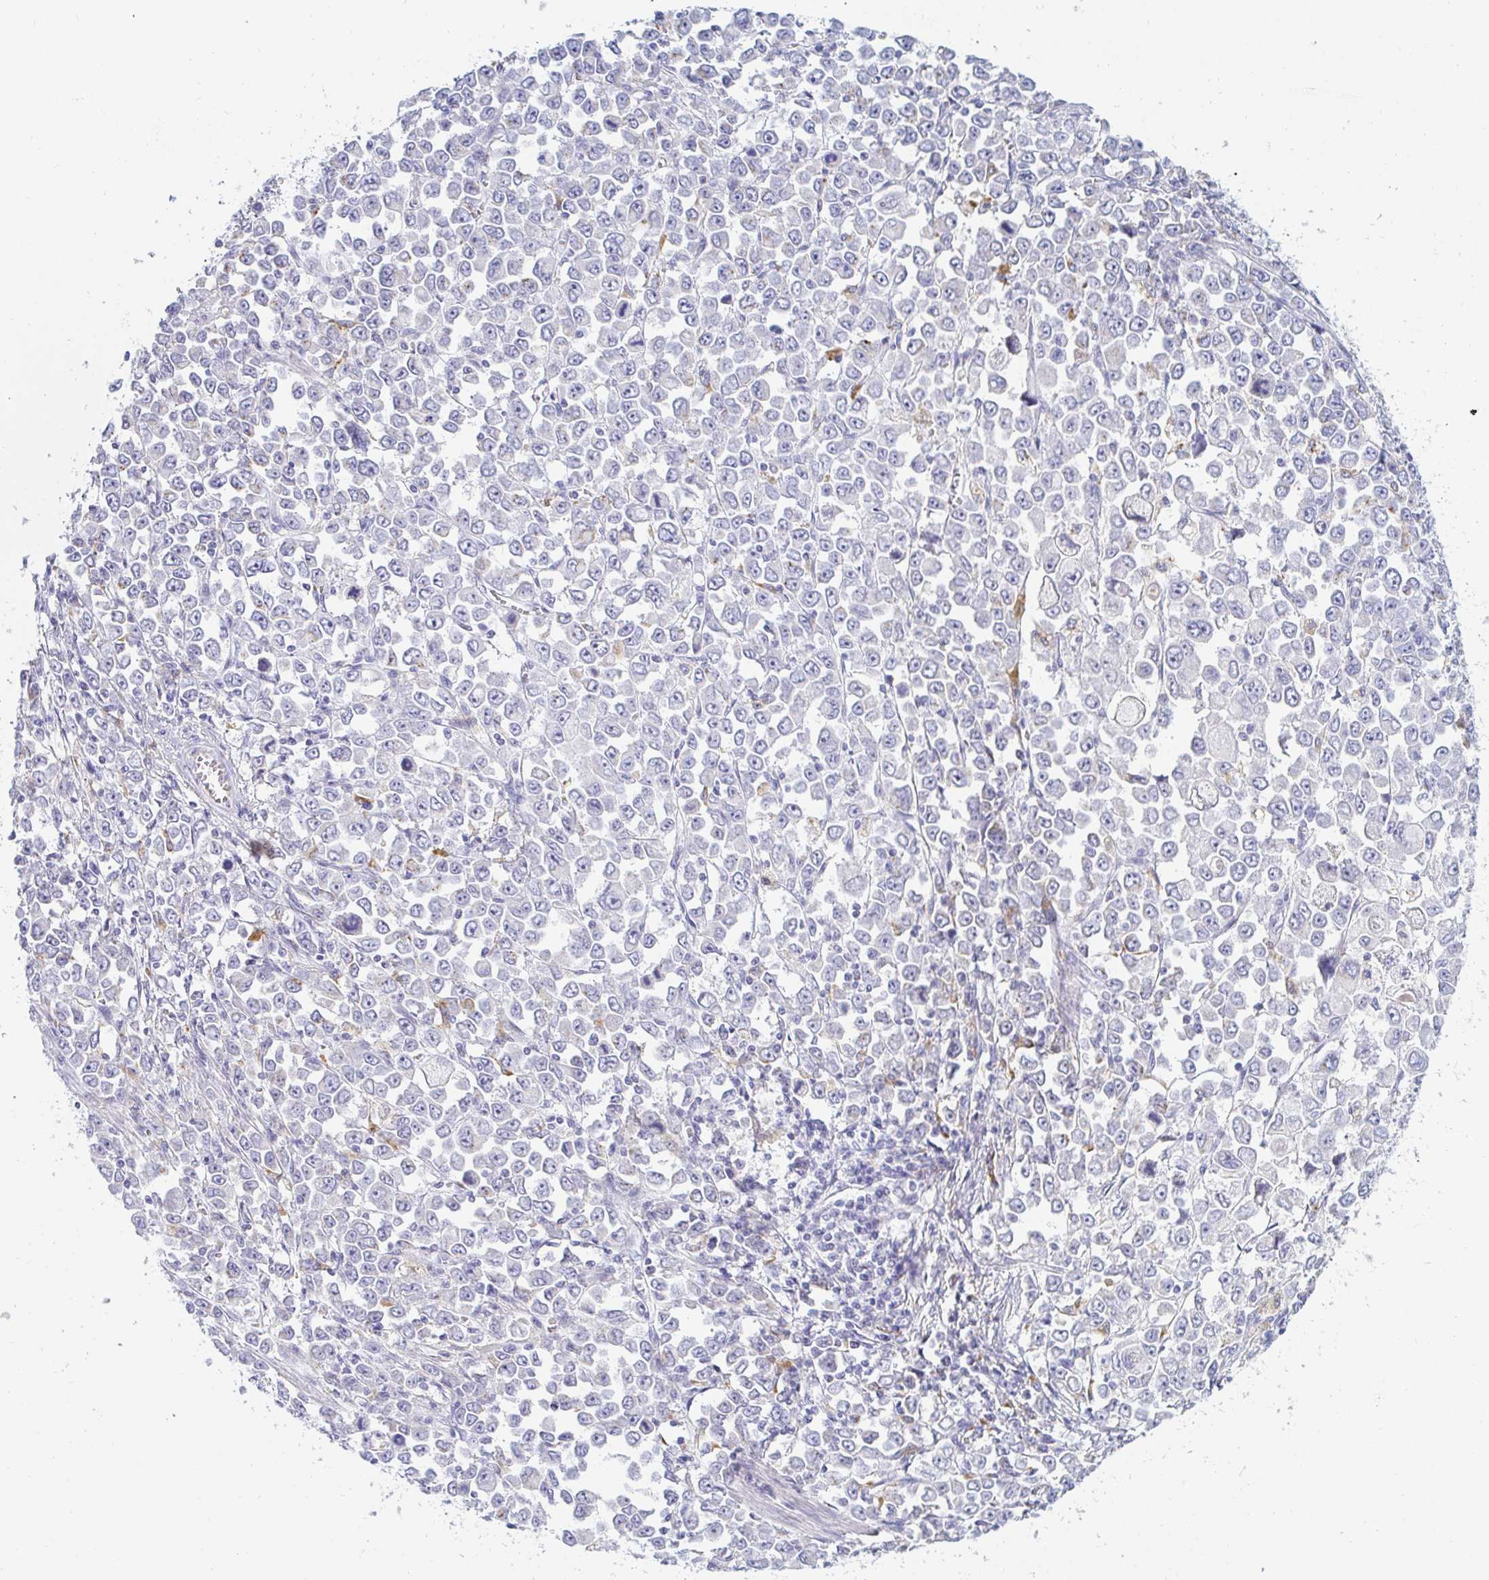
{"staining": {"intensity": "negative", "quantity": "none", "location": "none"}, "tissue": "stomach cancer", "cell_type": "Tumor cells", "image_type": "cancer", "snomed": [{"axis": "morphology", "description": "Adenocarcinoma, NOS"}, {"axis": "topography", "description": "Stomach, upper"}], "caption": "DAB immunohistochemical staining of human stomach cancer (adenocarcinoma) reveals no significant positivity in tumor cells.", "gene": "OR51D1", "patient": {"sex": "male", "age": 70}}